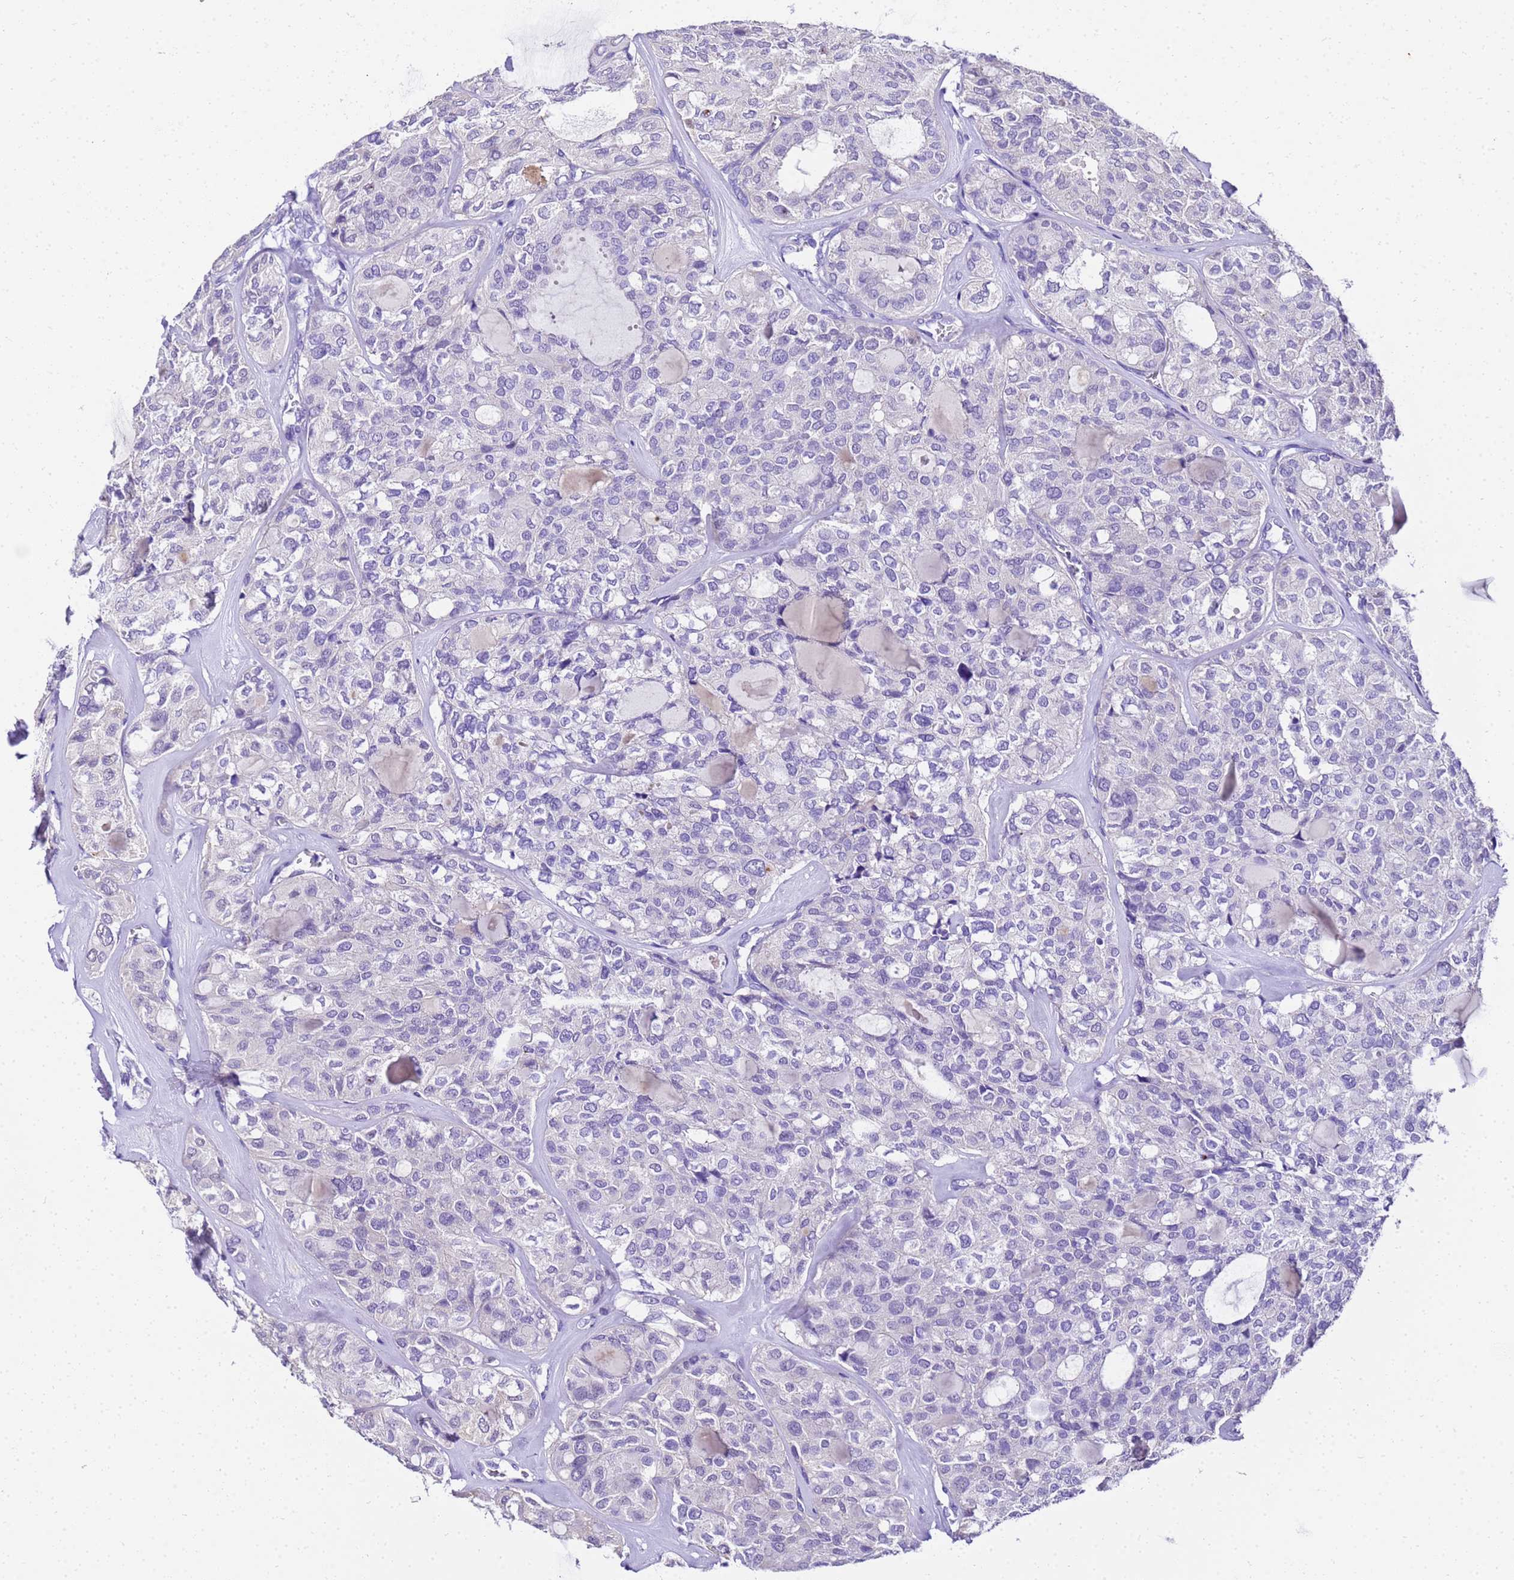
{"staining": {"intensity": "negative", "quantity": "none", "location": "none"}, "tissue": "thyroid cancer", "cell_type": "Tumor cells", "image_type": "cancer", "snomed": [{"axis": "morphology", "description": "Follicular adenoma carcinoma, NOS"}, {"axis": "topography", "description": "Thyroid gland"}], "caption": "Human thyroid follicular adenoma carcinoma stained for a protein using immunohistochemistry (IHC) displays no expression in tumor cells.", "gene": "HSPB6", "patient": {"sex": "male", "age": 75}}